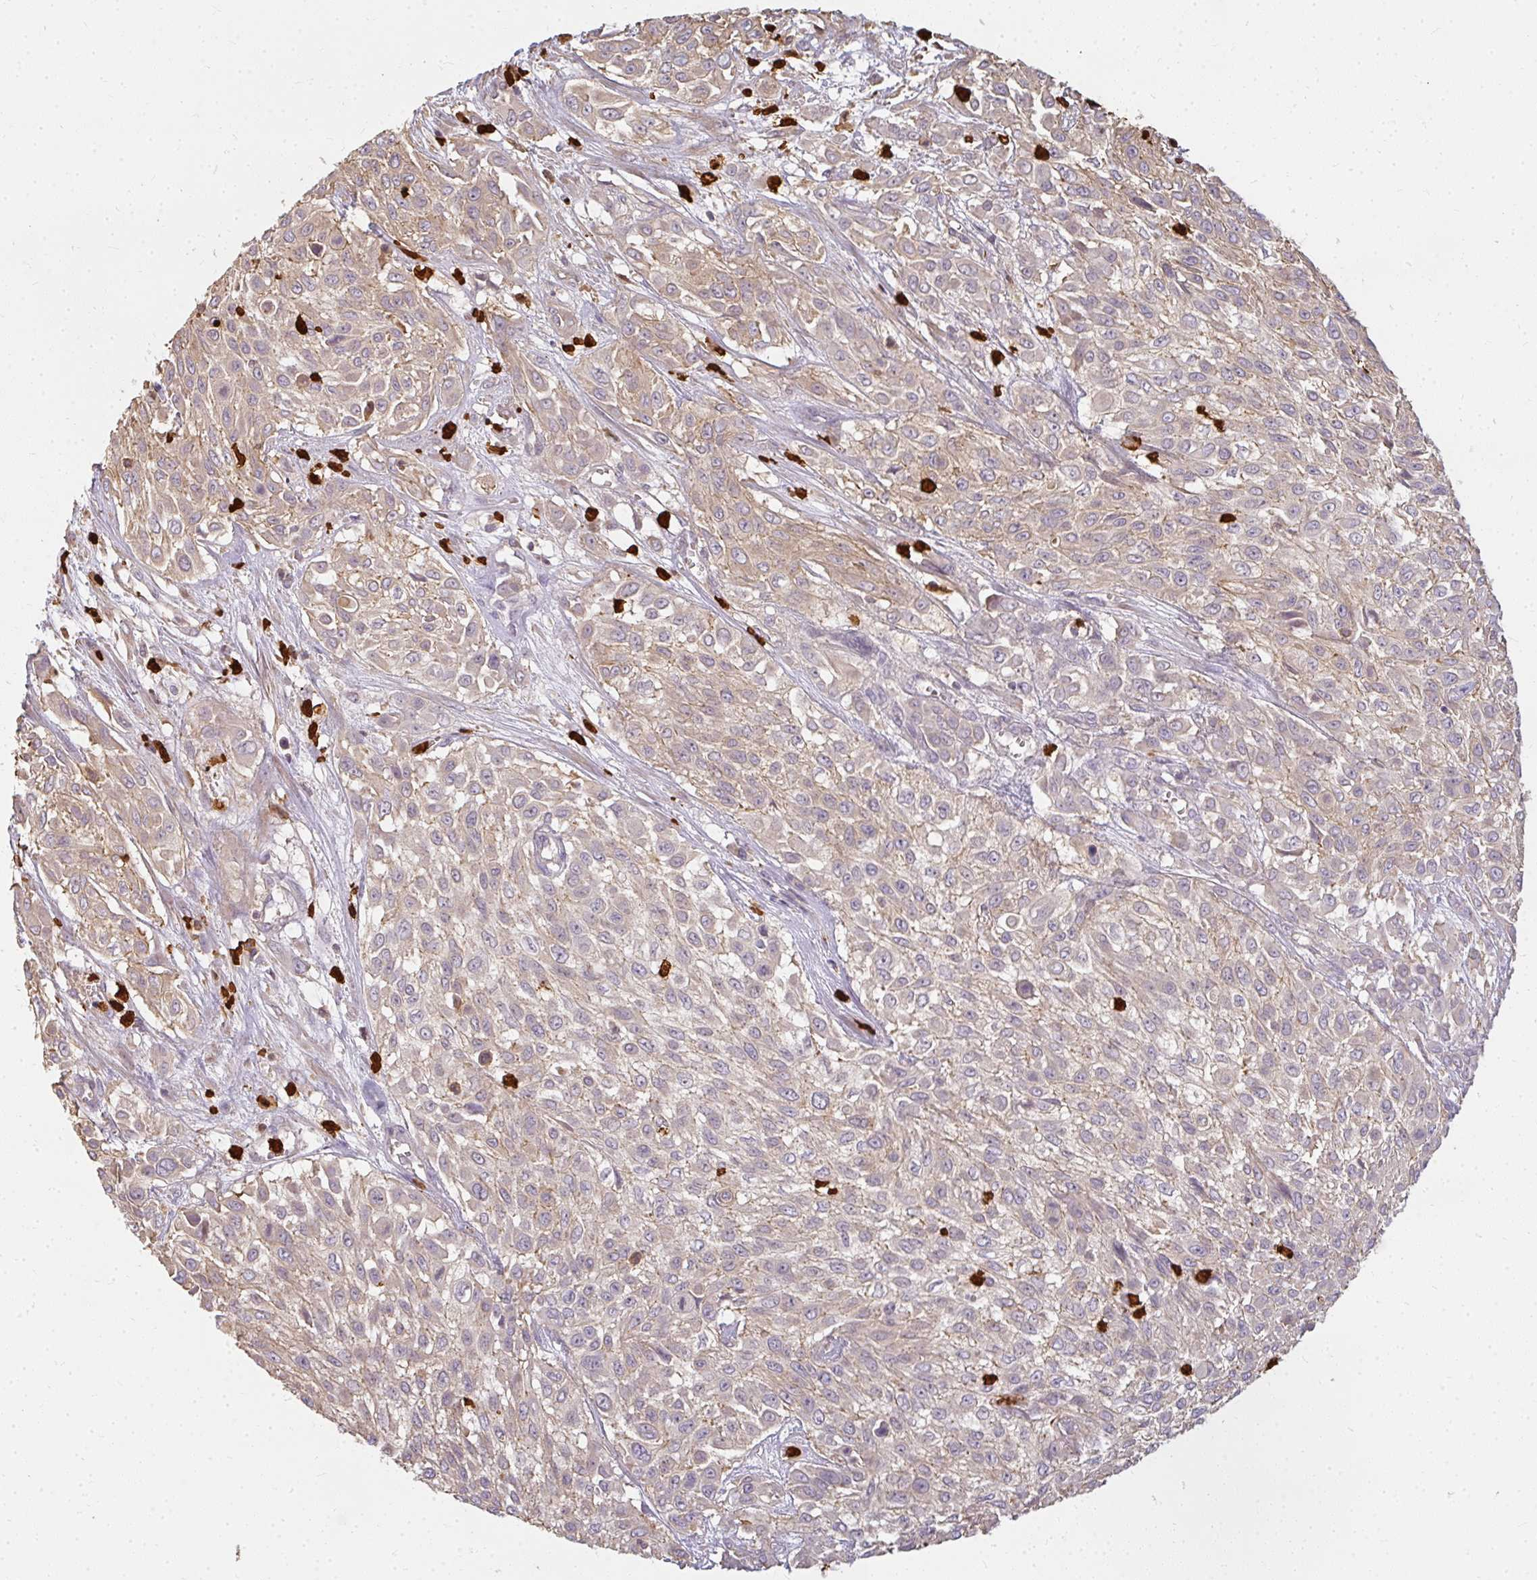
{"staining": {"intensity": "weak", "quantity": ">75%", "location": "cytoplasmic/membranous"}, "tissue": "urothelial cancer", "cell_type": "Tumor cells", "image_type": "cancer", "snomed": [{"axis": "morphology", "description": "Urothelial carcinoma, High grade"}, {"axis": "topography", "description": "Urinary bladder"}], "caption": "Approximately >75% of tumor cells in urothelial carcinoma (high-grade) display weak cytoplasmic/membranous protein expression as visualized by brown immunohistochemical staining.", "gene": "CNTRL", "patient": {"sex": "male", "age": 57}}